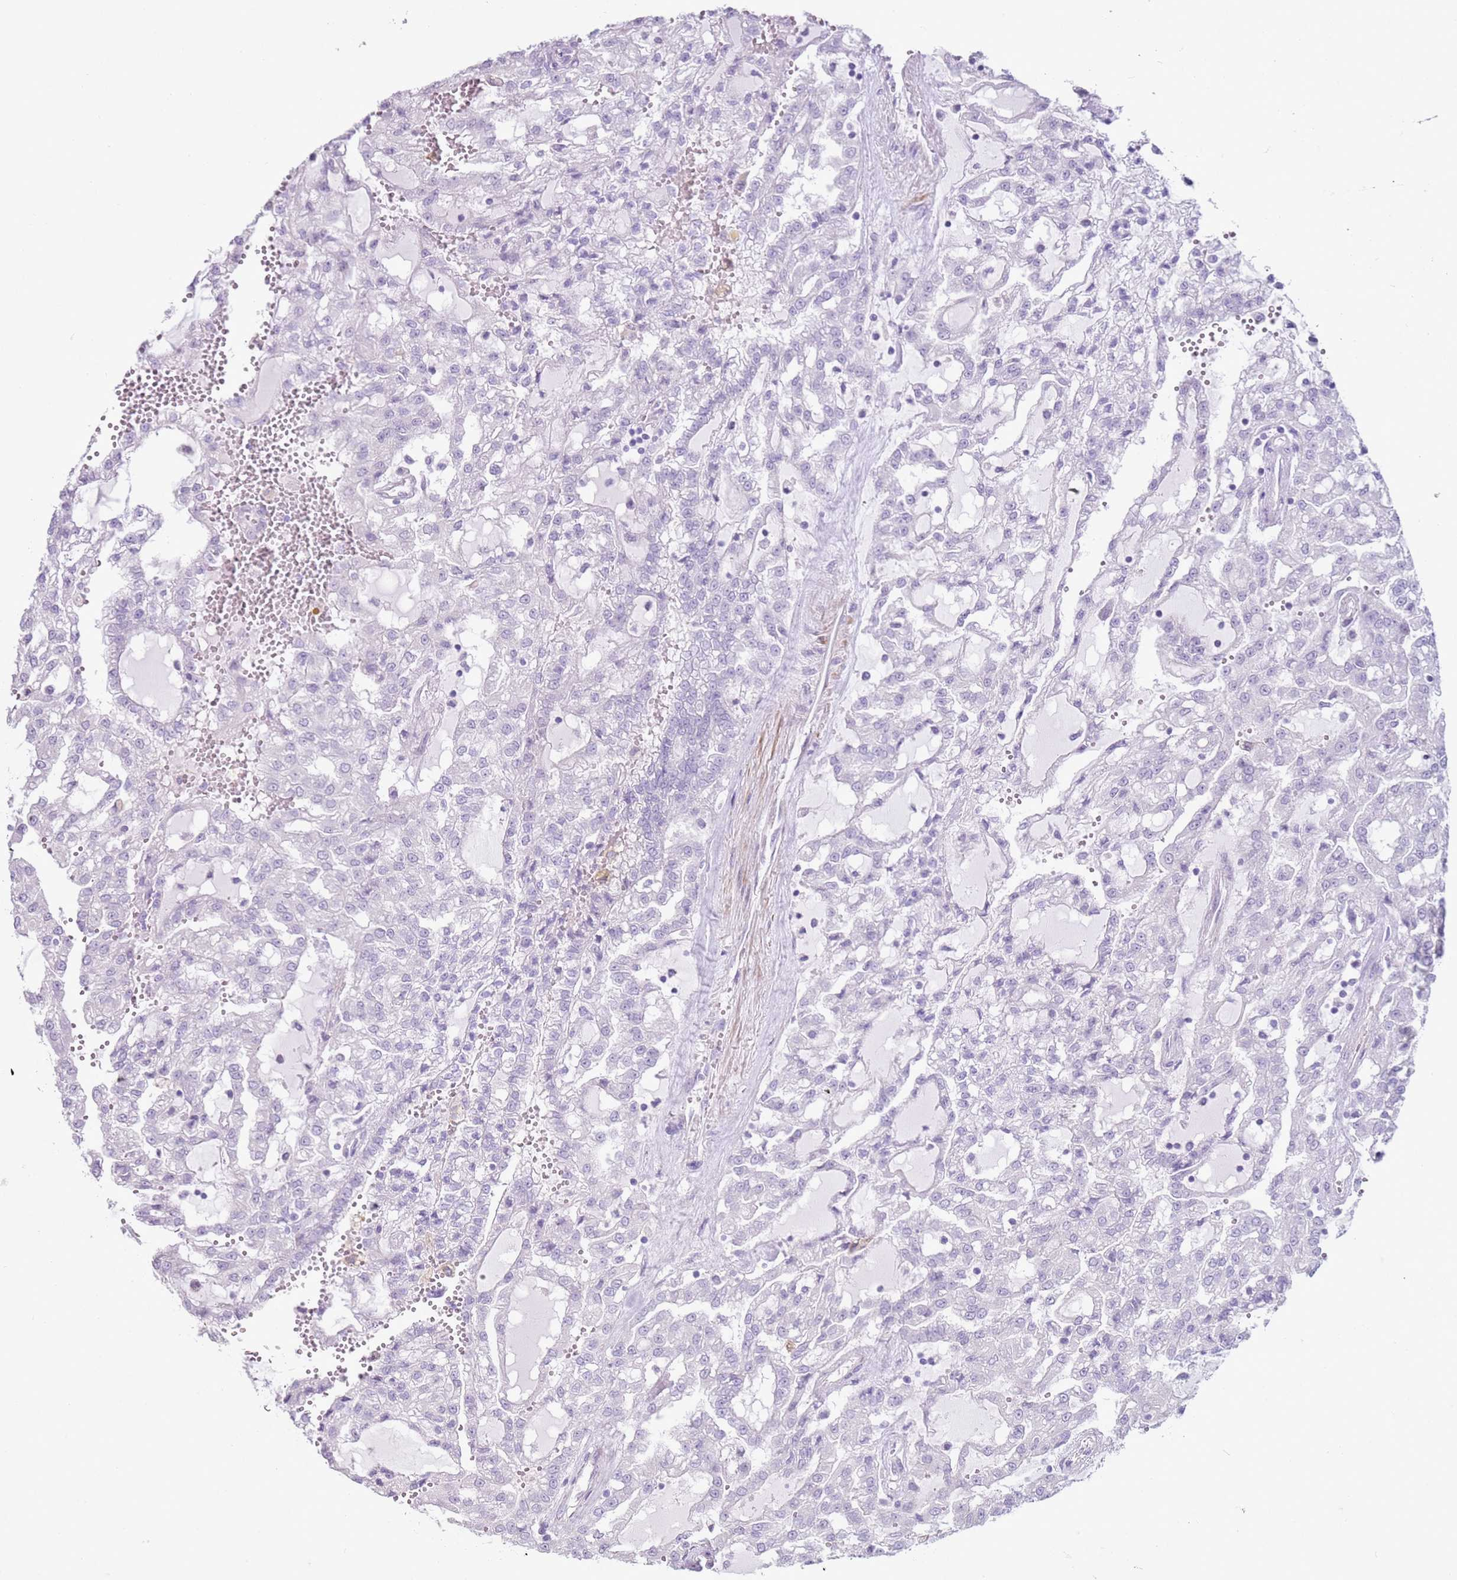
{"staining": {"intensity": "negative", "quantity": "none", "location": "none"}, "tissue": "renal cancer", "cell_type": "Tumor cells", "image_type": "cancer", "snomed": [{"axis": "morphology", "description": "Adenocarcinoma, NOS"}, {"axis": "topography", "description": "Kidney"}], "caption": "Immunohistochemical staining of human renal cancer (adenocarcinoma) exhibits no significant expression in tumor cells. (Brightfield microscopy of DAB (3,3'-diaminobenzidine) immunohistochemistry (IHC) at high magnification).", "gene": "ZNF239", "patient": {"sex": "male", "age": 63}}